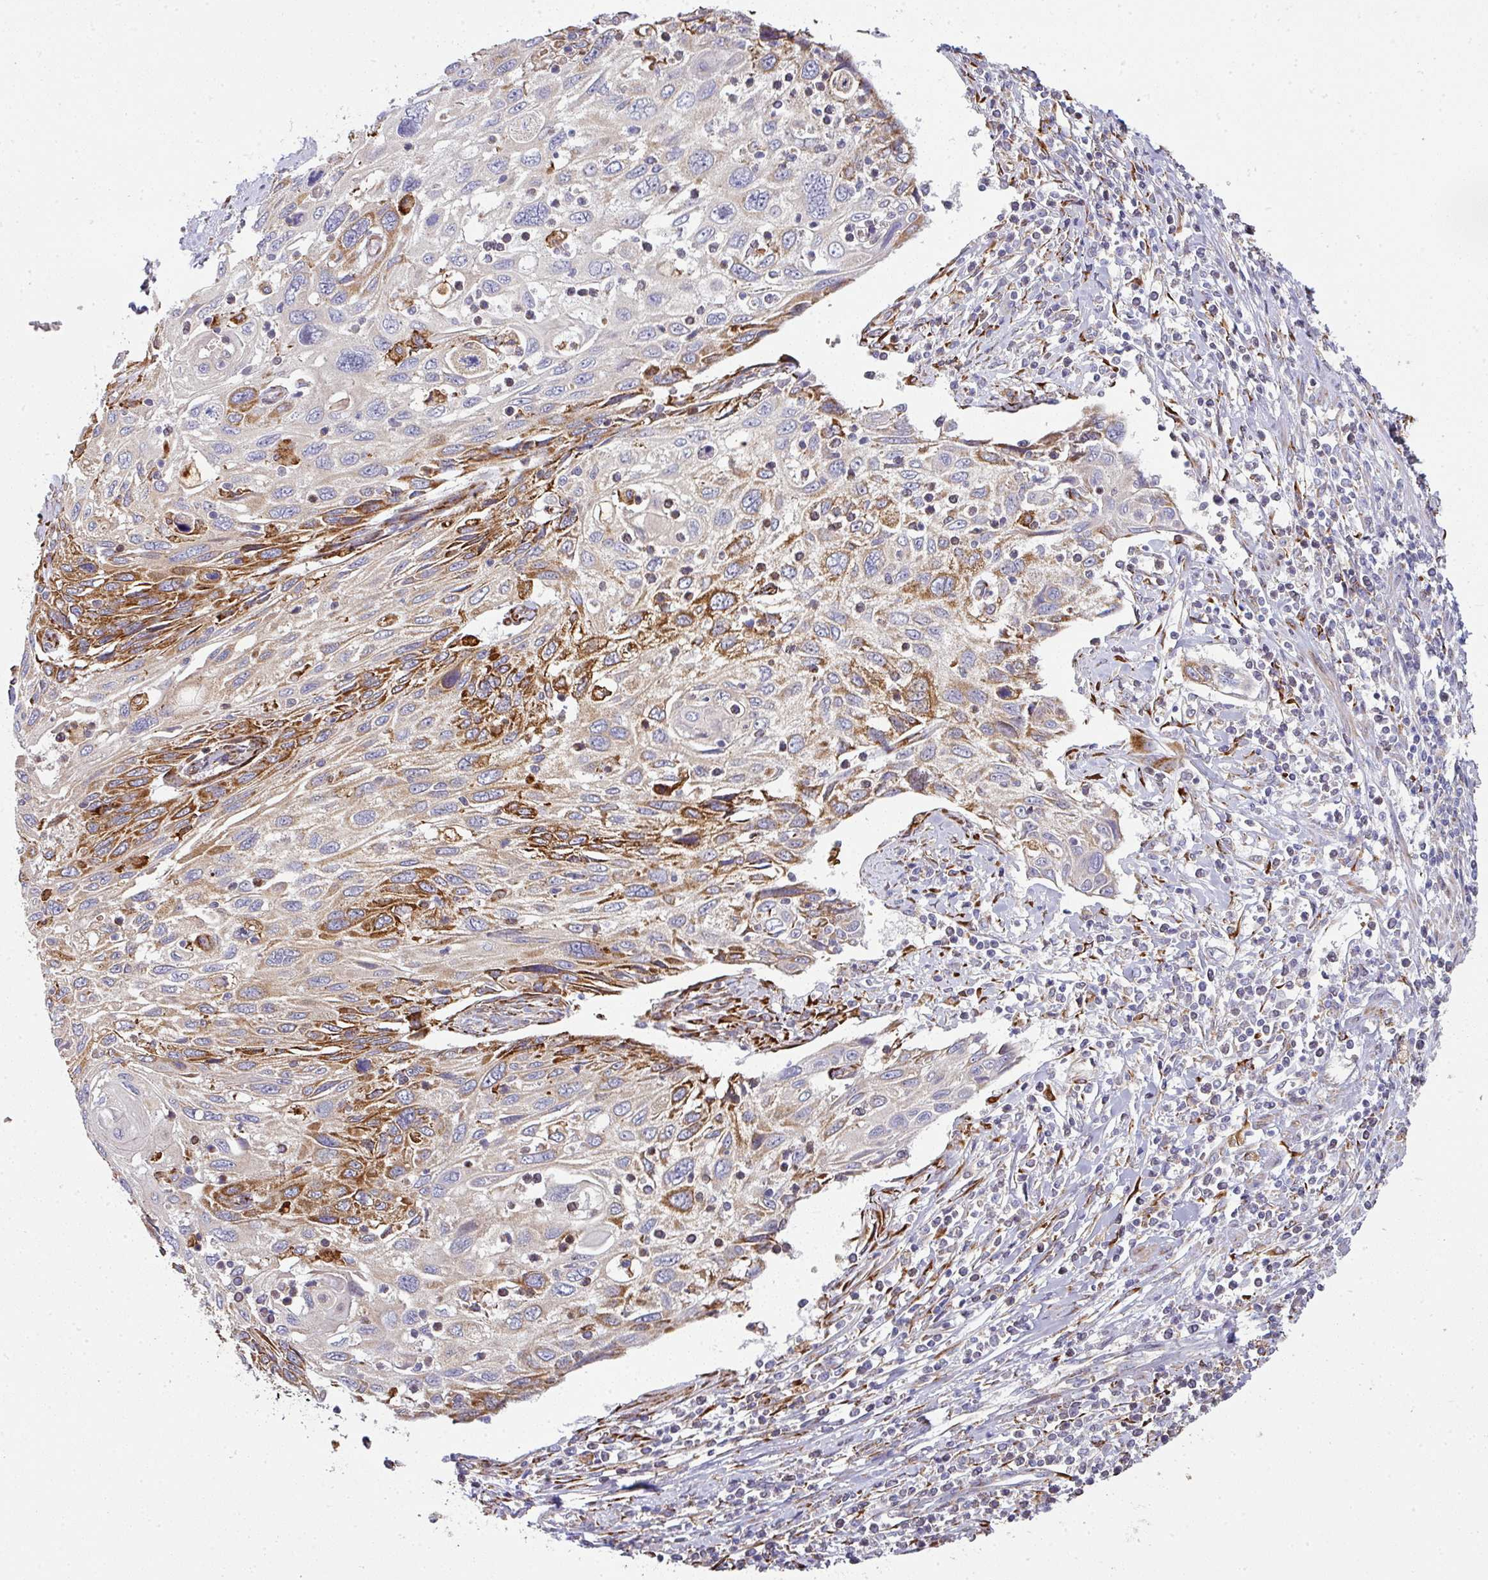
{"staining": {"intensity": "strong", "quantity": "<25%", "location": "cytoplasmic/membranous"}, "tissue": "cervical cancer", "cell_type": "Tumor cells", "image_type": "cancer", "snomed": [{"axis": "morphology", "description": "Squamous cell carcinoma, NOS"}, {"axis": "topography", "description": "Cervix"}], "caption": "Immunohistochemistry (IHC) (DAB) staining of human cervical cancer (squamous cell carcinoma) reveals strong cytoplasmic/membranous protein positivity in approximately <25% of tumor cells. The staining was performed using DAB to visualize the protein expression in brown, while the nuclei were stained in blue with hematoxylin (Magnification: 20x).", "gene": "ZNF268", "patient": {"sex": "female", "age": 70}}